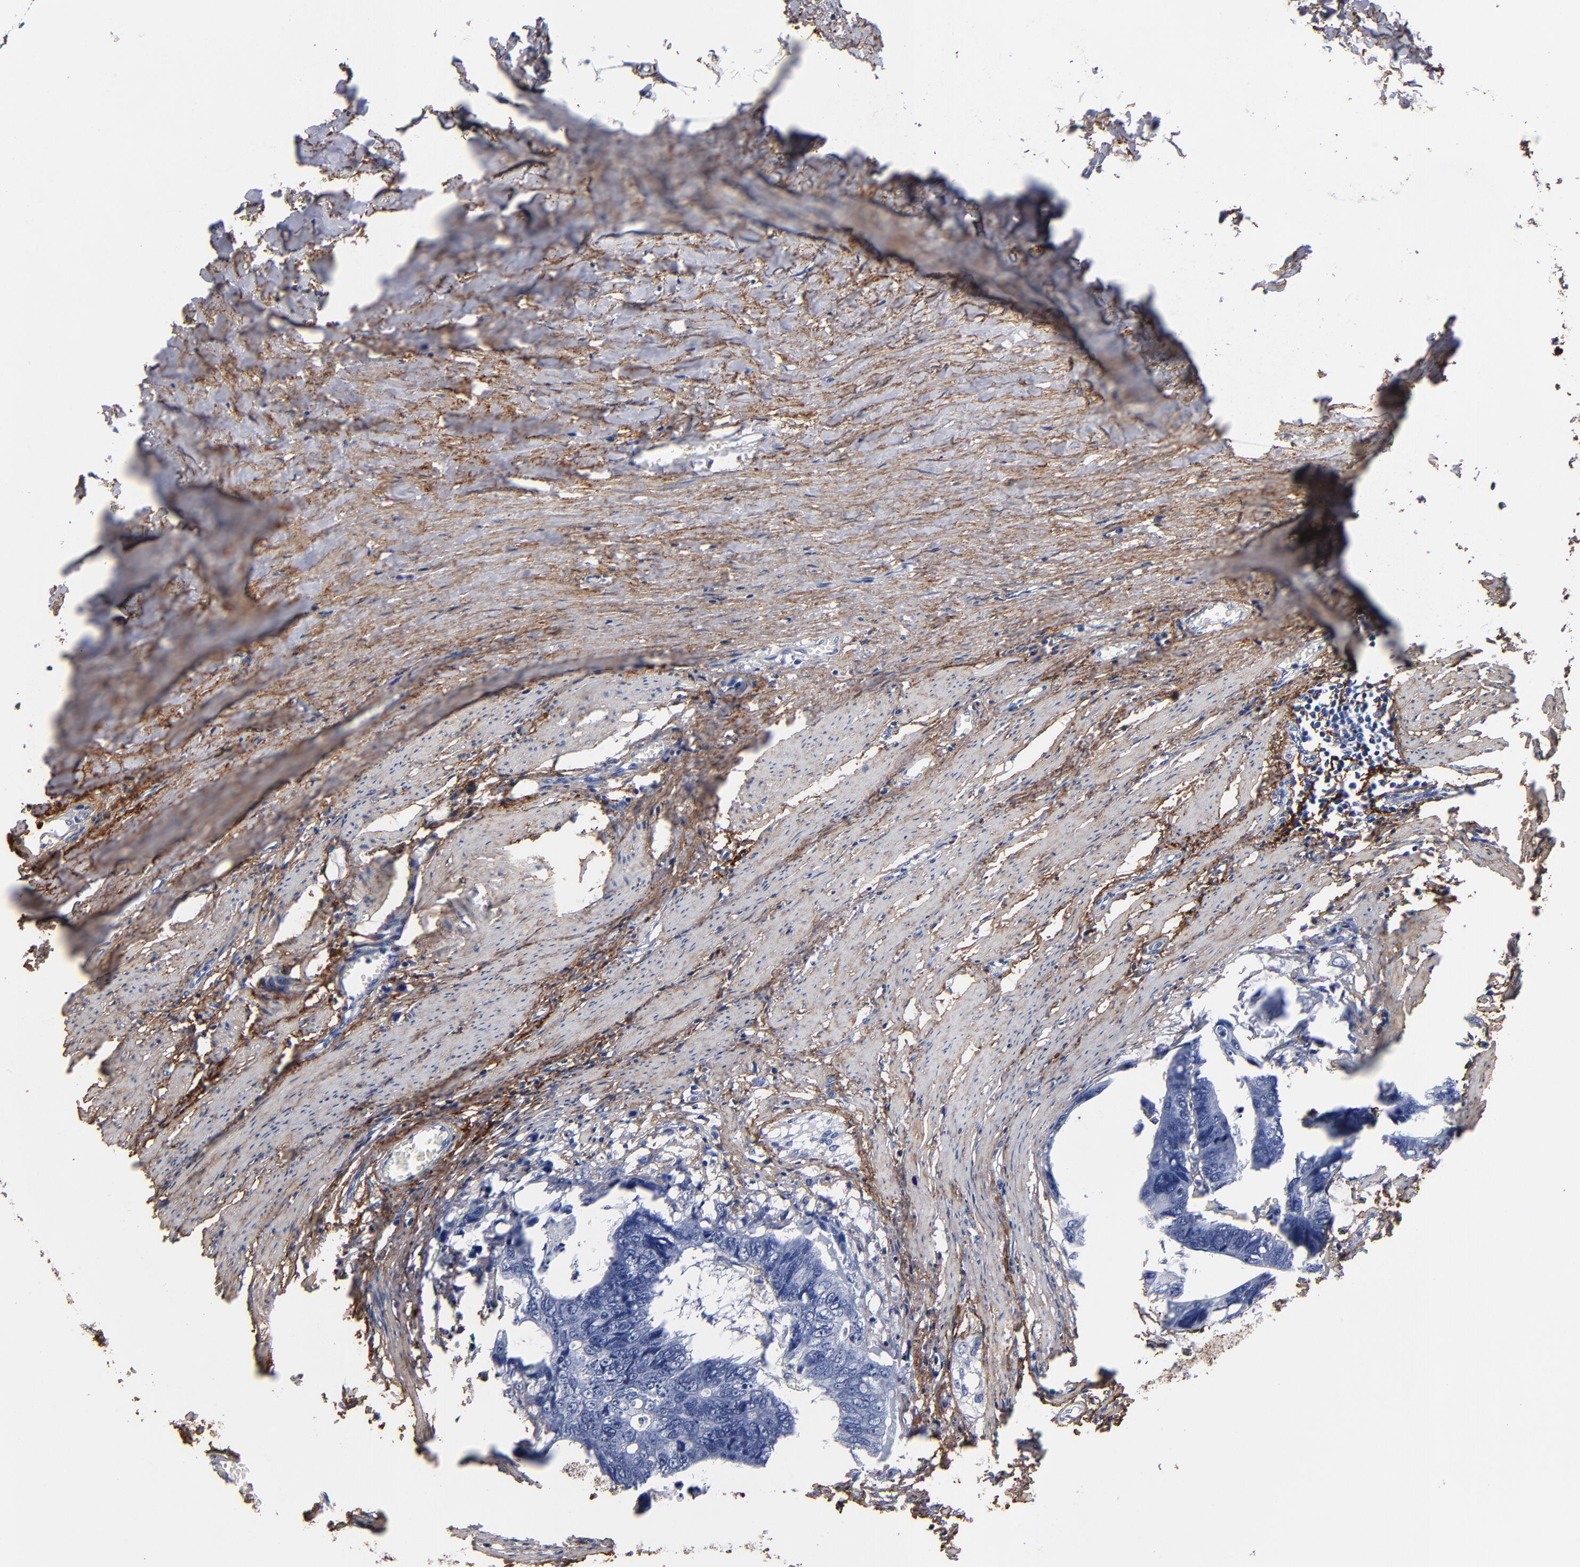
{"staining": {"intensity": "negative", "quantity": "none", "location": "none"}, "tissue": "colorectal cancer", "cell_type": "Tumor cells", "image_type": "cancer", "snomed": [{"axis": "morphology", "description": "Adenocarcinoma, NOS"}, {"axis": "topography", "description": "Colon"}], "caption": "Colorectal cancer was stained to show a protein in brown. There is no significant staining in tumor cells. The staining was performed using DAB to visualize the protein expression in brown, while the nuclei were stained in blue with hematoxylin (Magnification: 20x).", "gene": "EMILIN1", "patient": {"sex": "female", "age": 55}}